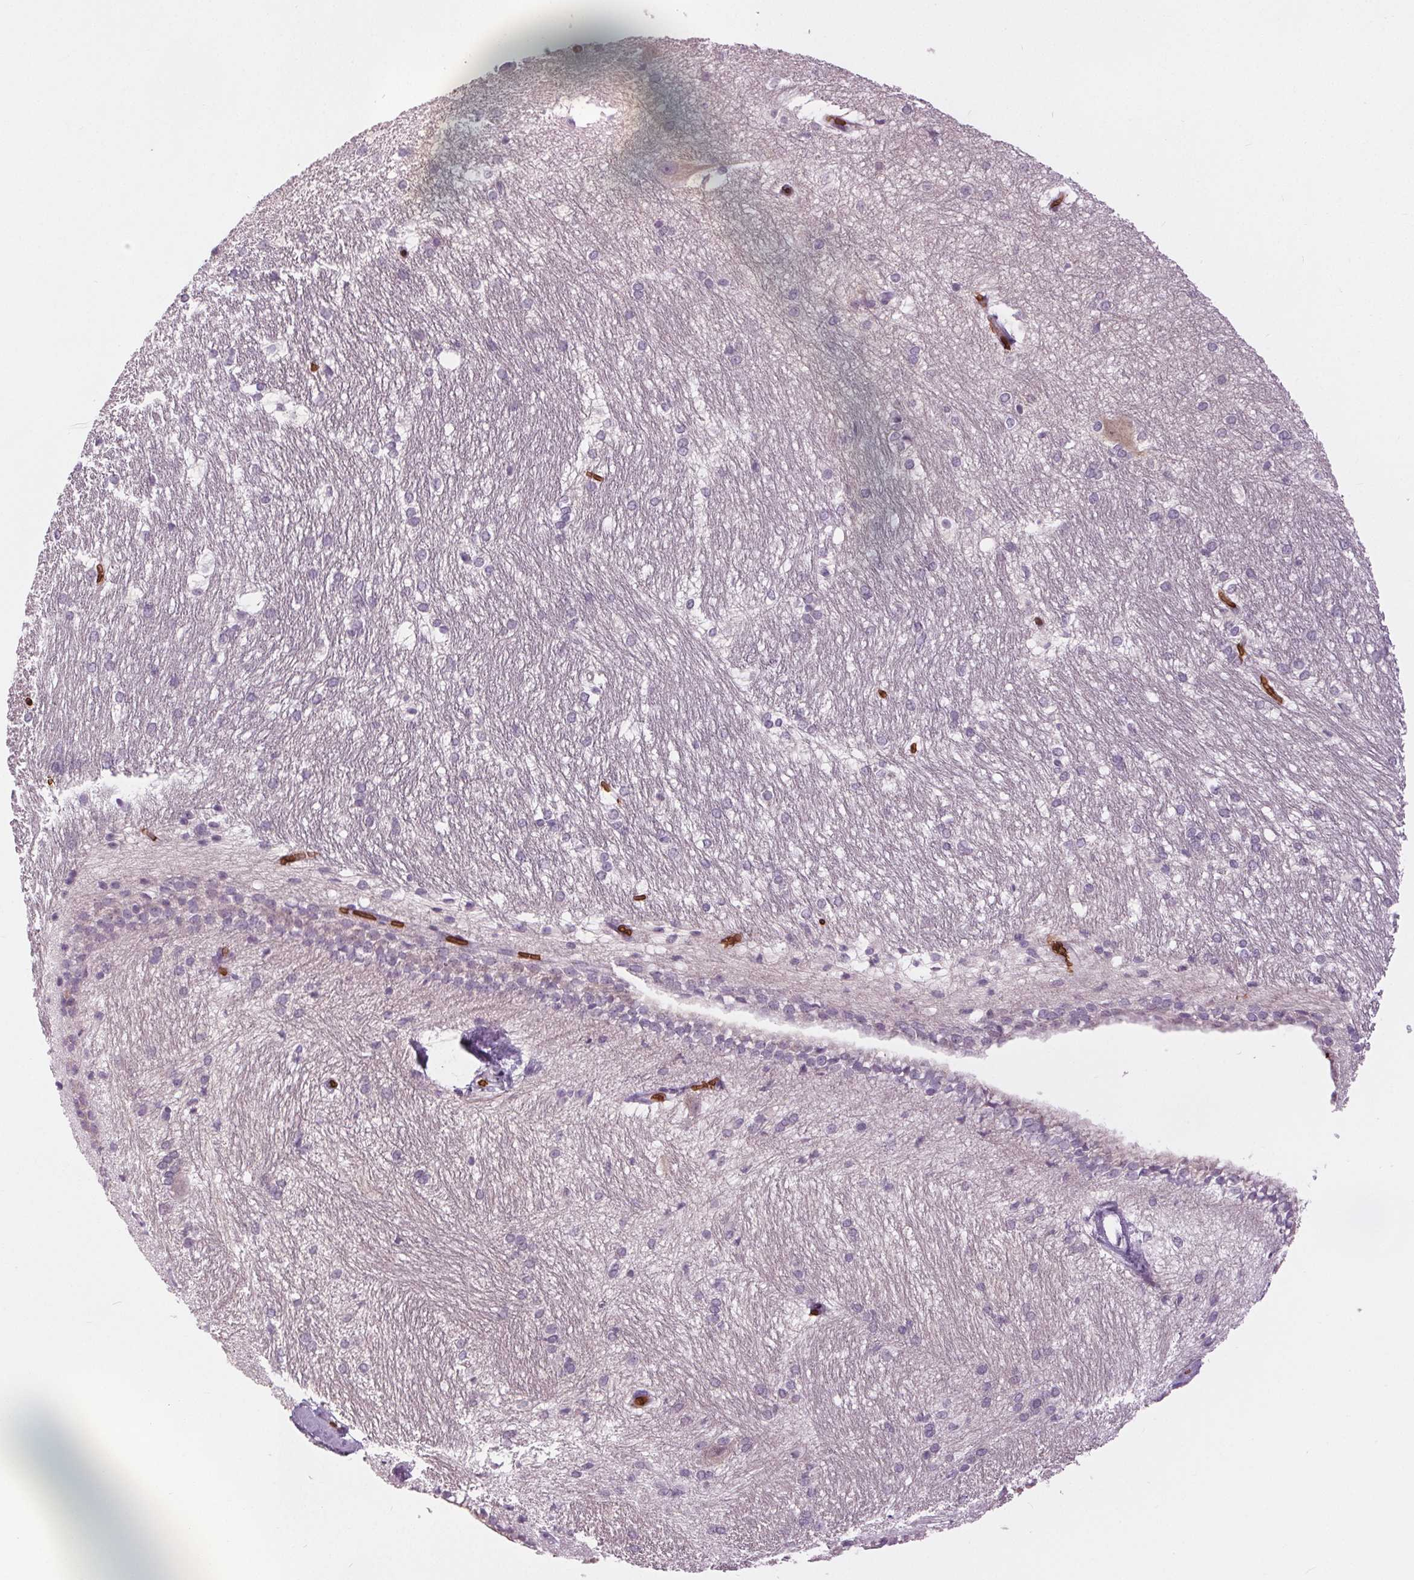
{"staining": {"intensity": "negative", "quantity": "none", "location": "none"}, "tissue": "hippocampus", "cell_type": "Glial cells", "image_type": "normal", "snomed": [{"axis": "morphology", "description": "Normal tissue, NOS"}, {"axis": "topography", "description": "Cerebral cortex"}, {"axis": "topography", "description": "Hippocampus"}], "caption": "Immunohistochemistry (IHC) micrograph of normal hippocampus: human hippocampus stained with DAB (3,3'-diaminobenzidine) displays no significant protein staining in glial cells. (DAB immunohistochemistry with hematoxylin counter stain).", "gene": "SLC4A1", "patient": {"sex": "female", "age": 19}}